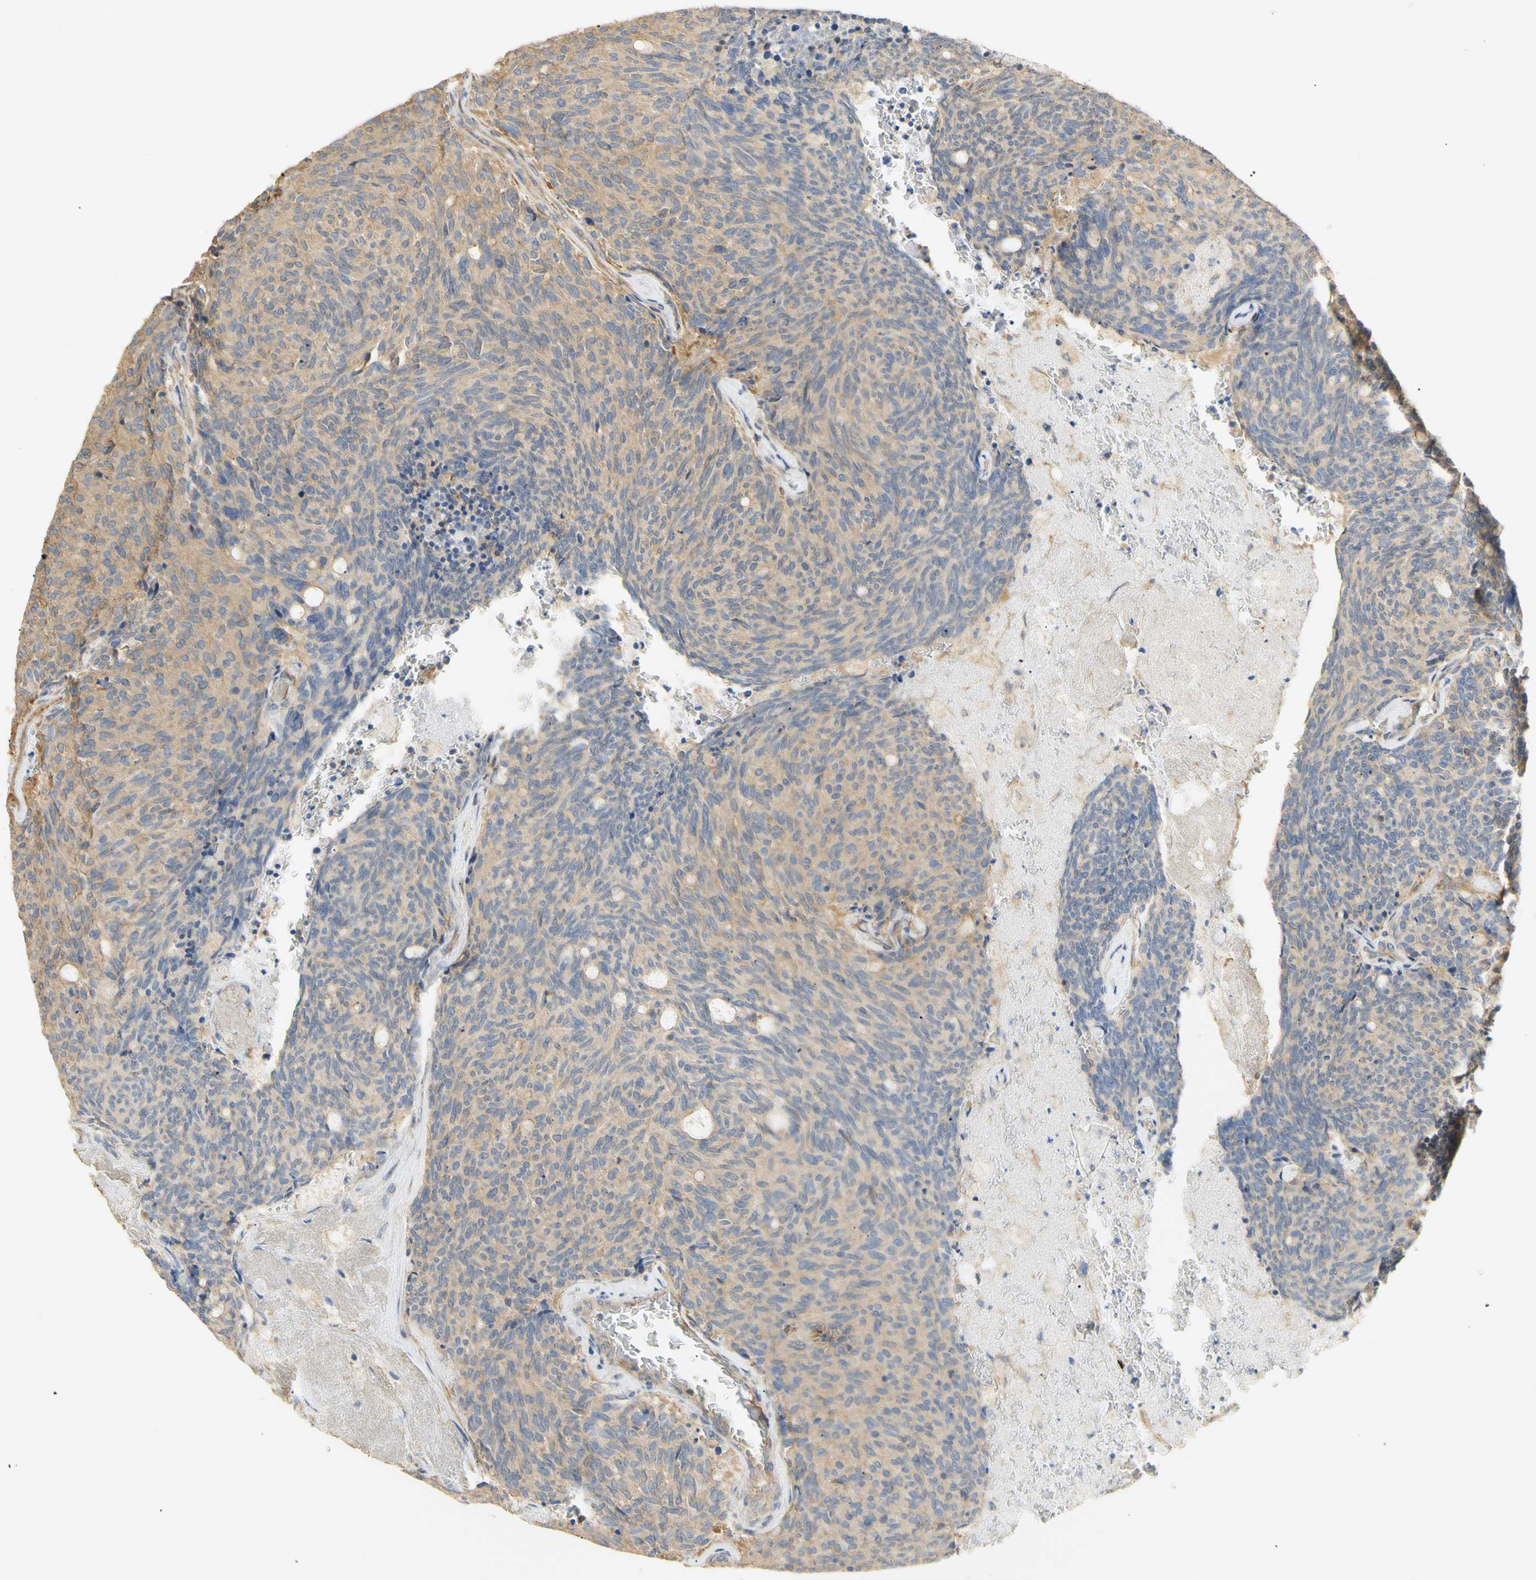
{"staining": {"intensity": "weak", "quantity": "<25%", "location": "cytoplasmic/membranous"}, "tissue": "carcinoid", "cell_type": "Tumor cells", "image_type": "cancer", "snomed": [{"axis": "morphology", "description": "Carcinoid, malignant, NOS"}, {"axis": "topography", "description": "Pancreas"}], "caption": "Immunohistochemical staining of malignant carcinoid demonstrates no significant staining in tumor cells.", "gene": "KCNE4", "patient": {"sex": "female", "age": 54}}